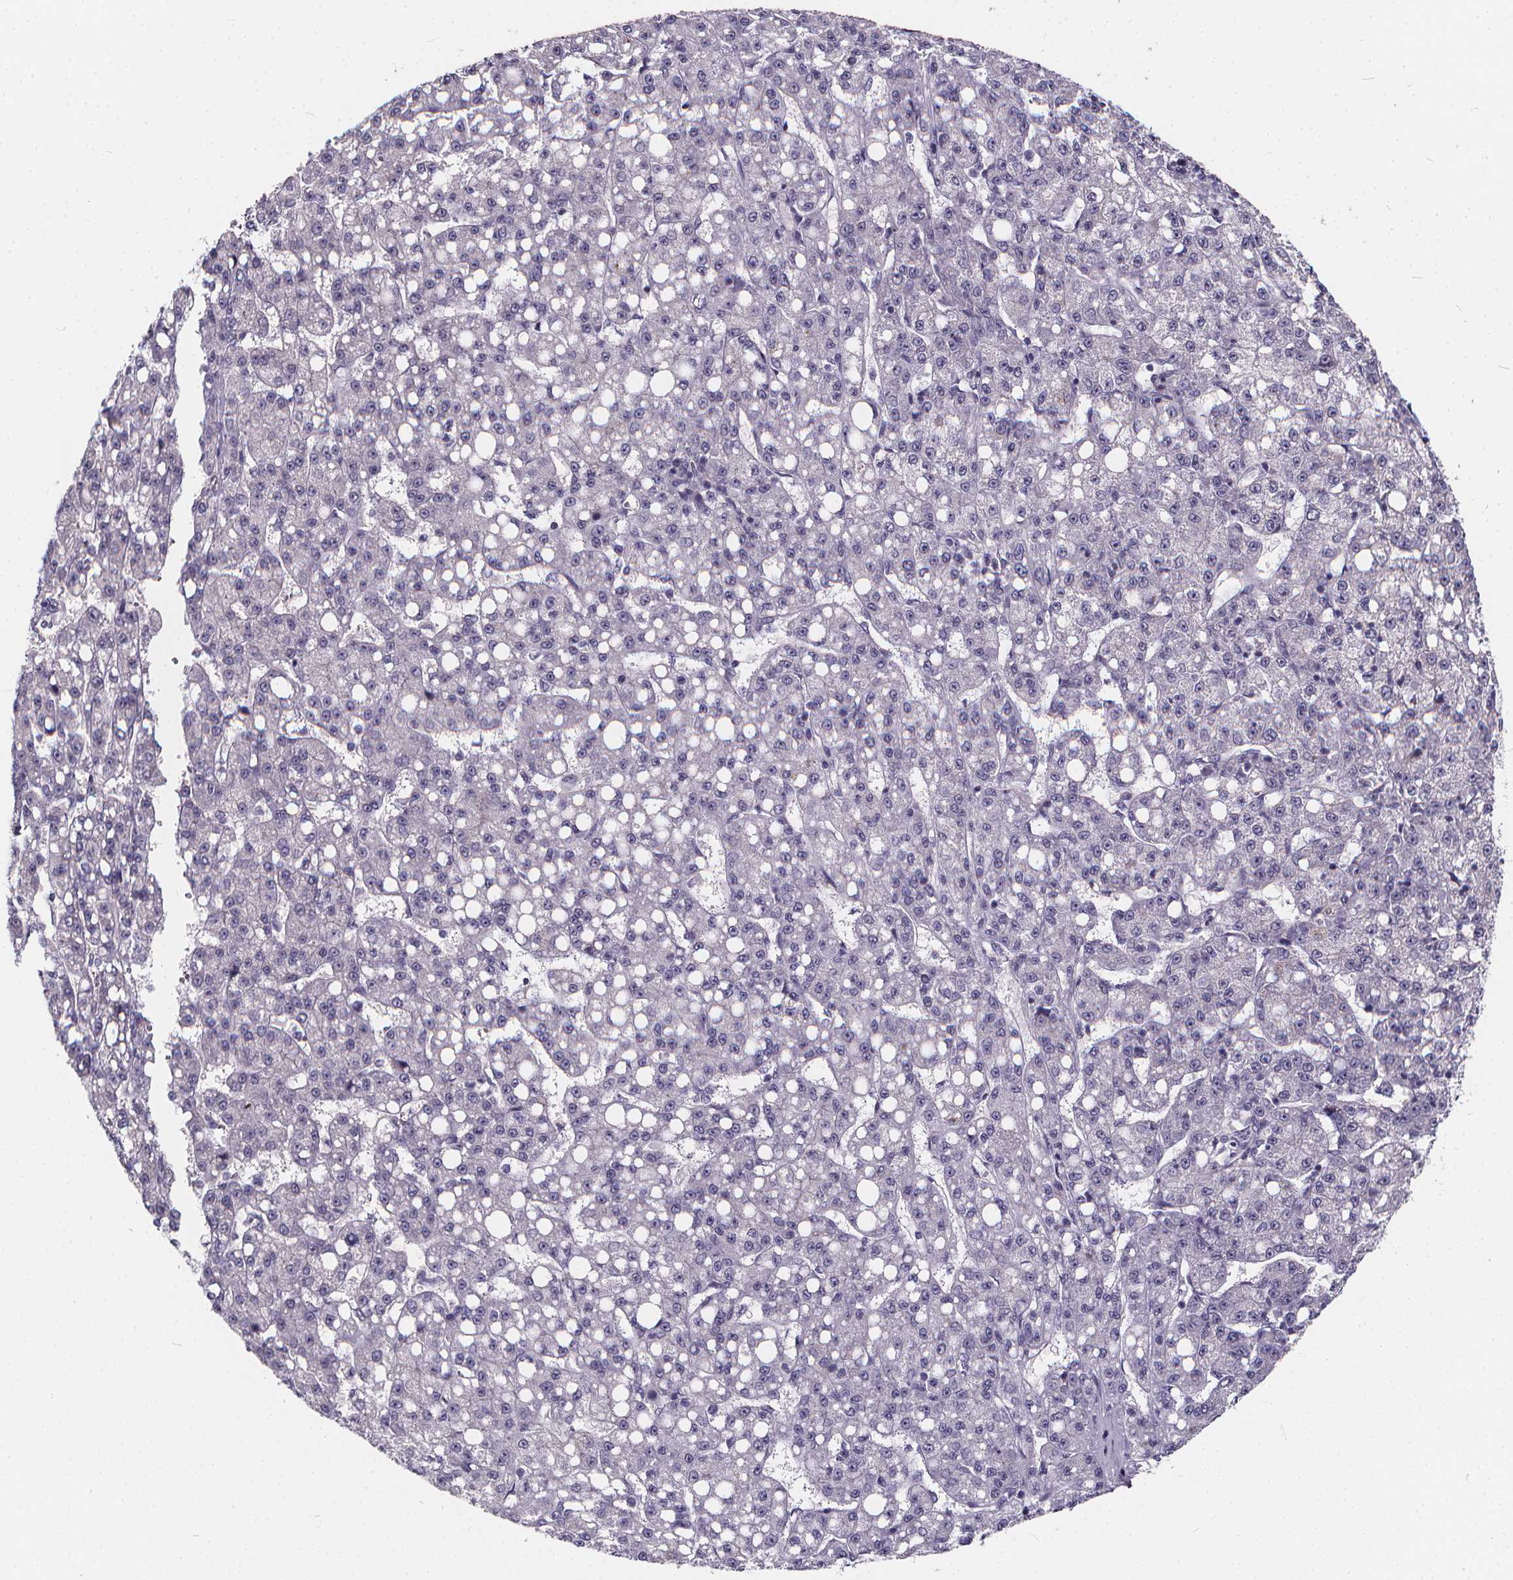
{"staining": {"intensity": "negative", "quantity": "none", "location": "none"}, "tissue": "liver cancer", "cell_type": "Tumor cells", "image_type": "cancer", "snomed": [{"axis": "morphology", "description": "Carcinoma, Hepatocellular, NOS"}, {"axis": "topography", "description": "Liver"}], "caption": "An immunohistochemistry image of liver hepatocellular carcinoma is shown. There is no staining in tumor cells of liver hepatocellular carcinoma.", "gene": "SPEF2", "patient": {"sex": "female", "age": 65}}